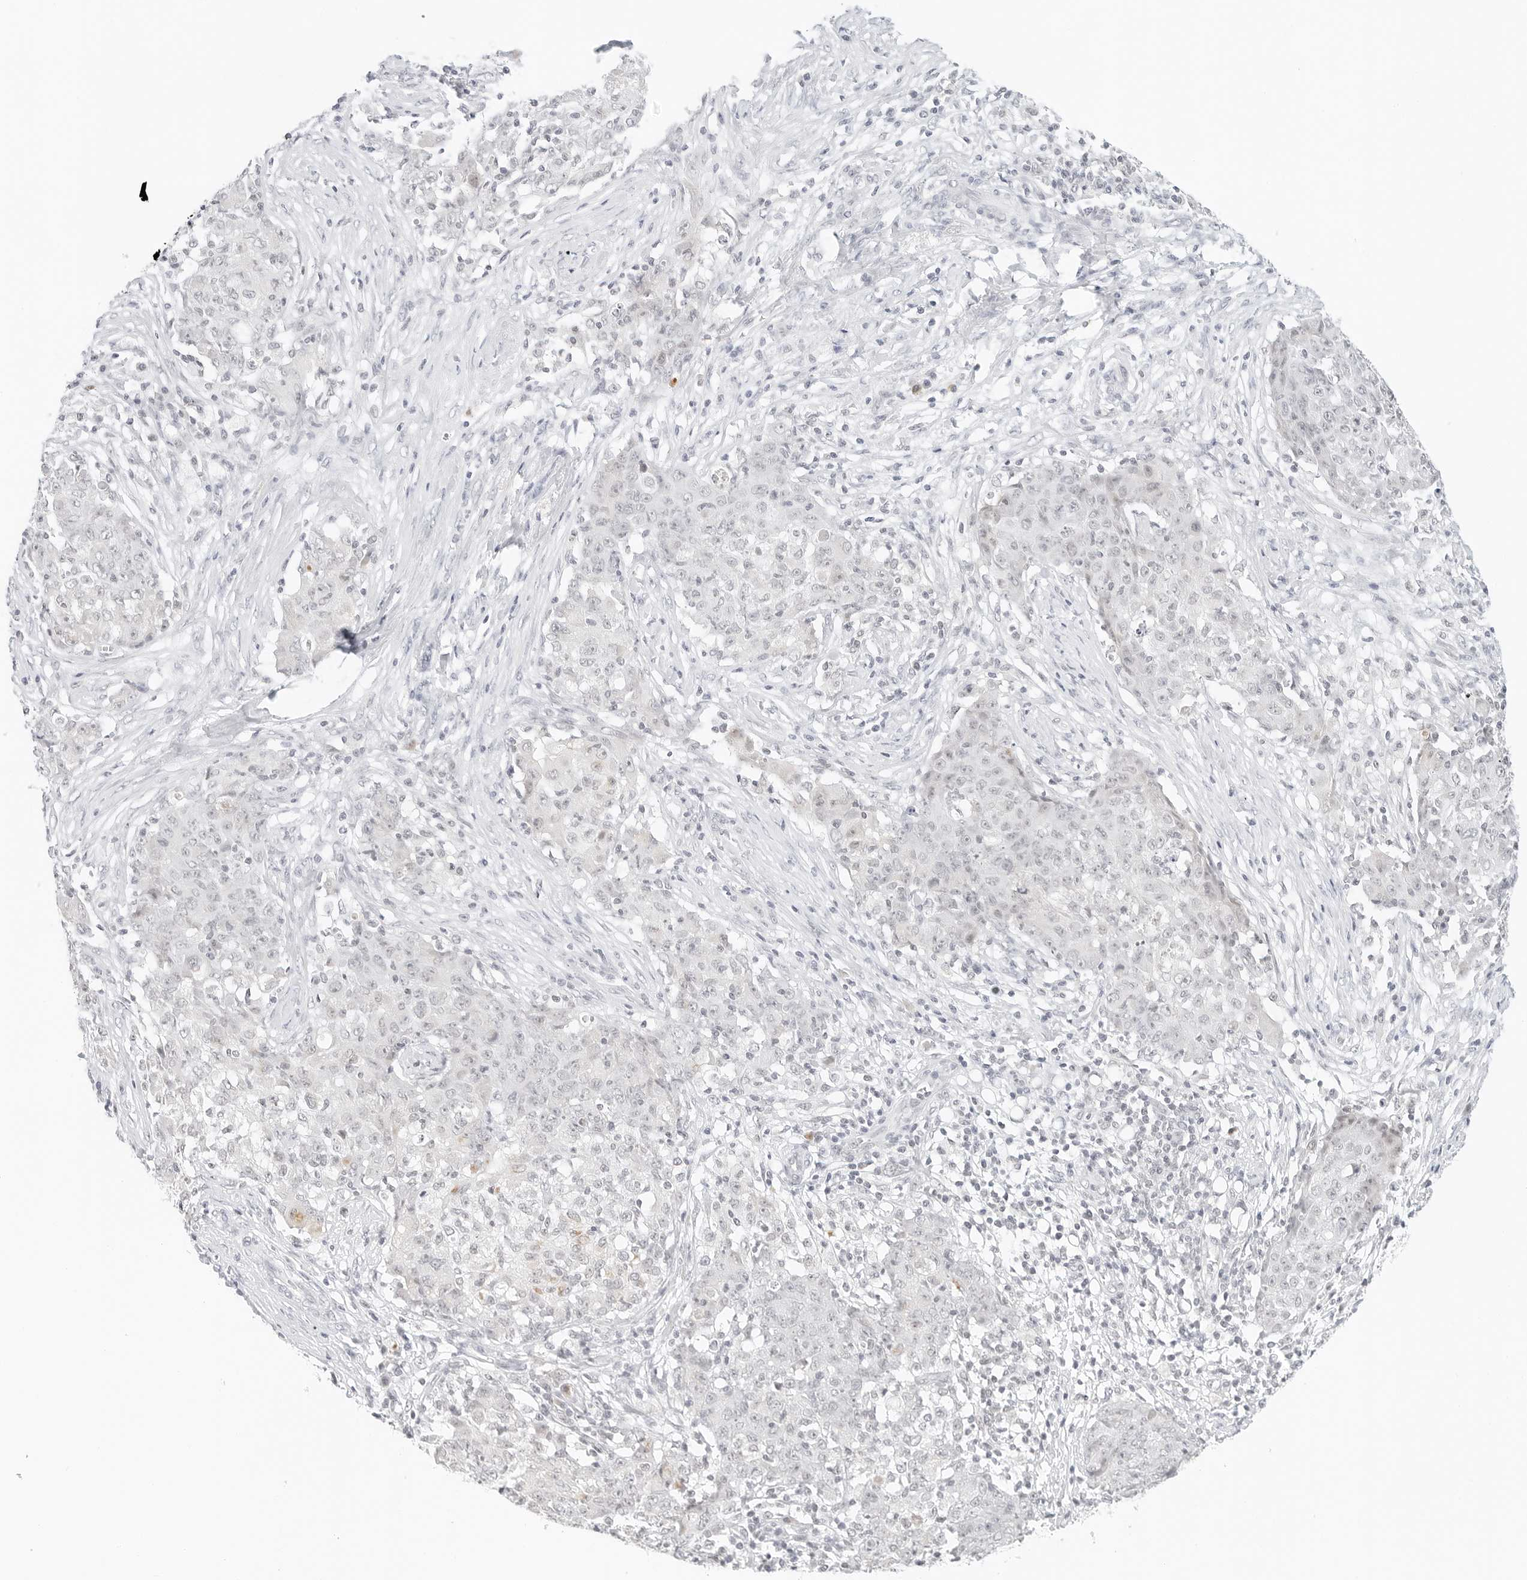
{"staining": {"intensity": "negative", "quantity": "none", "location": "none"}, "tissue": "ovarian cancer", "cell_type": "Tumor cells", "image_type": "cancer", "snomed": [{"axis": "morphology", "description": "Carcinoma, endometroid"}, {"axis": "topography", "description": "Ovary"}], "caption": "Endometroid carcinoma (ovarian) was stained to show a protein in brown. There is no significant staining in tumor cells.", "gene": "NEO1", "patient": {"sex": "female", "age": 42}}